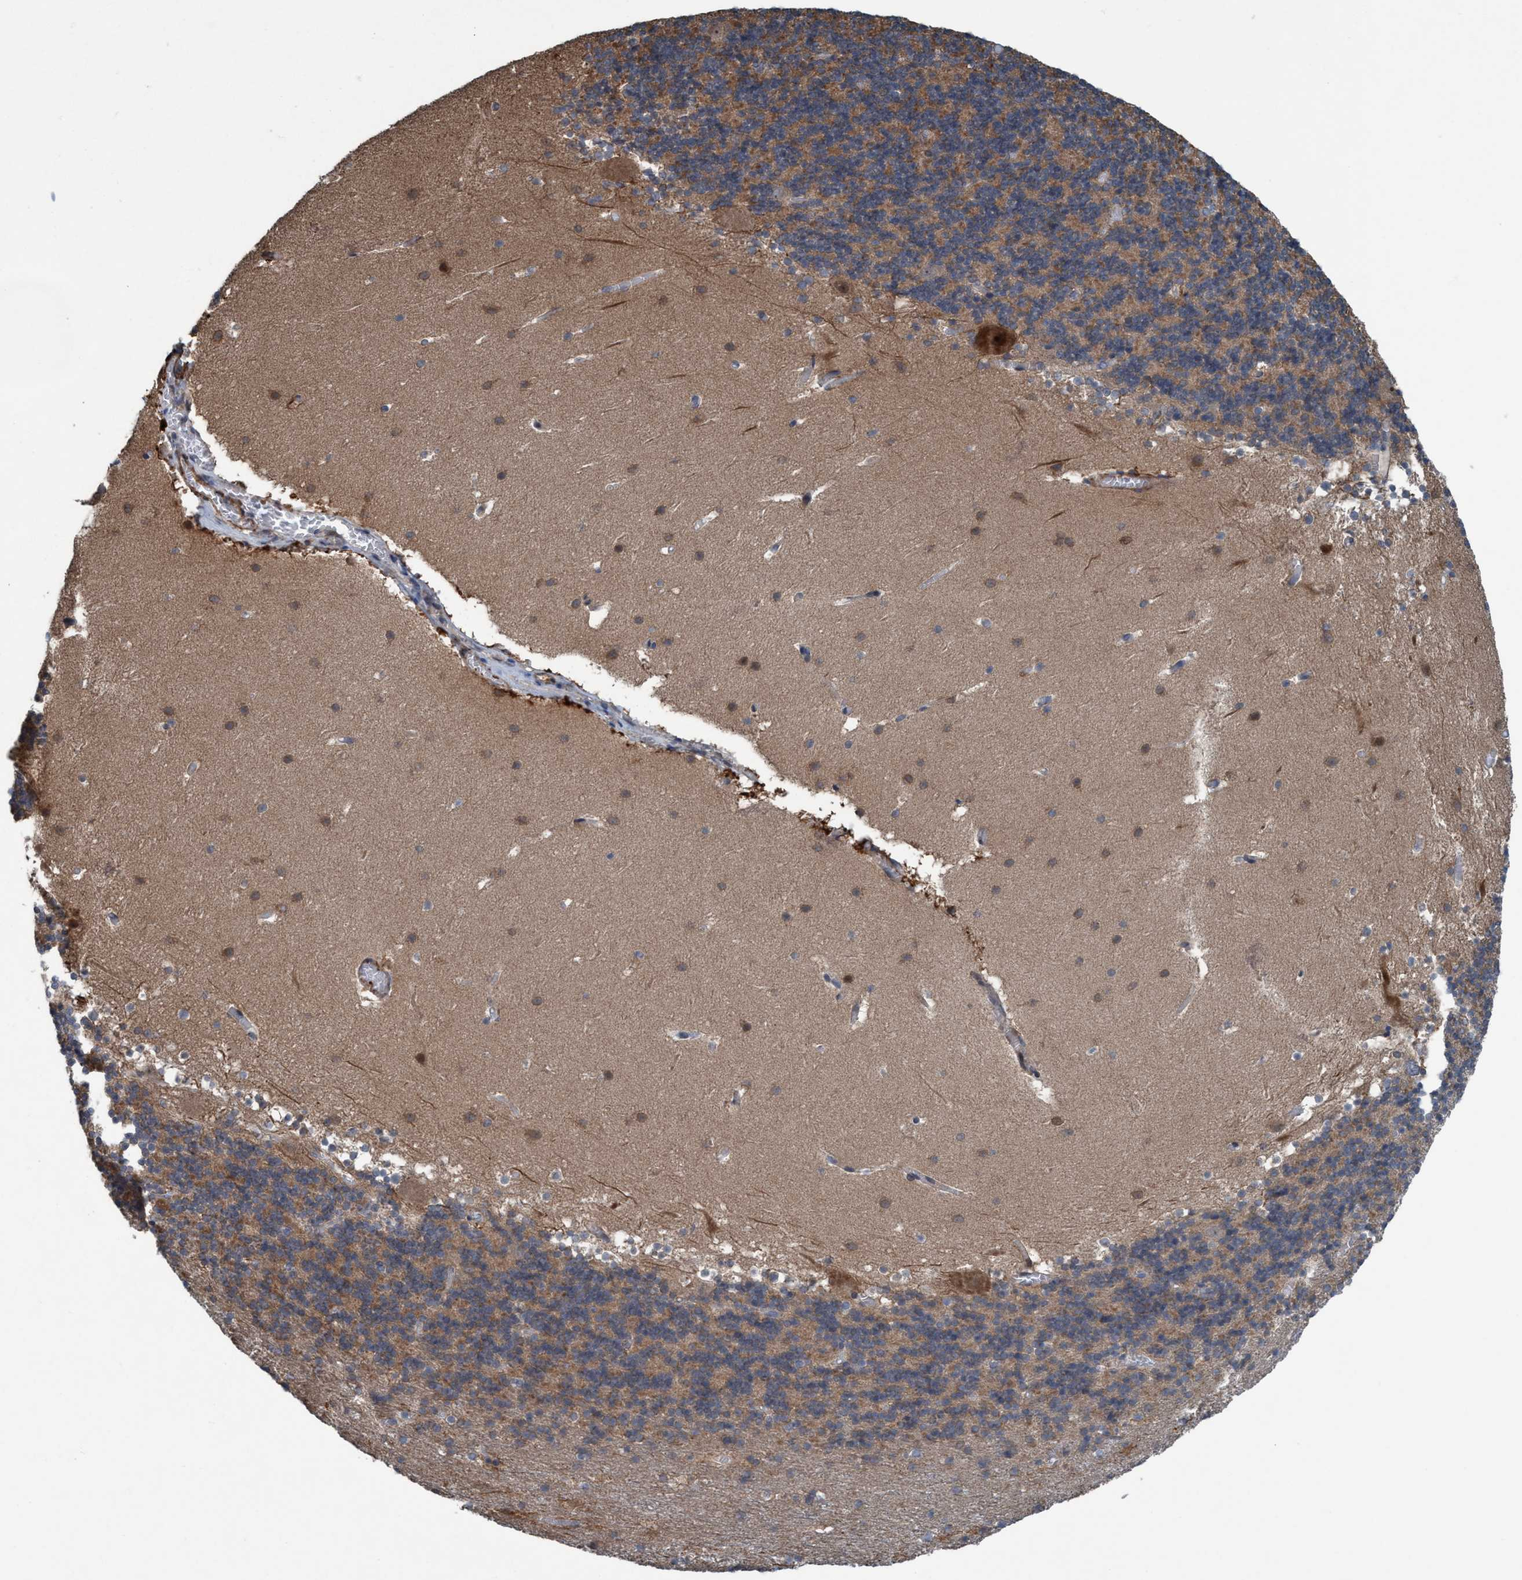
{"staining": {"intensity": "moderate", "quantity": "25%-75%", "location": "cytoplasmic/membranous"}, "tissue": "cerebellum", "cell_type": "Cells in granular layer", "image_type": "normal", "snomed": [{"axis": "morphology", "description": "Normal tissue, NOS"}, {"axis": "topography", "description": "Cerebellum"}], "caption": "High-power microscopy captured an IHC micrograph of normal cerebellum, revealing moderate cytoplasmic/membranous staining in approximately 25%-75% of cells in granular layer.", "gene": "NISCH", "patient": {"sex": "male", "age": 45}}